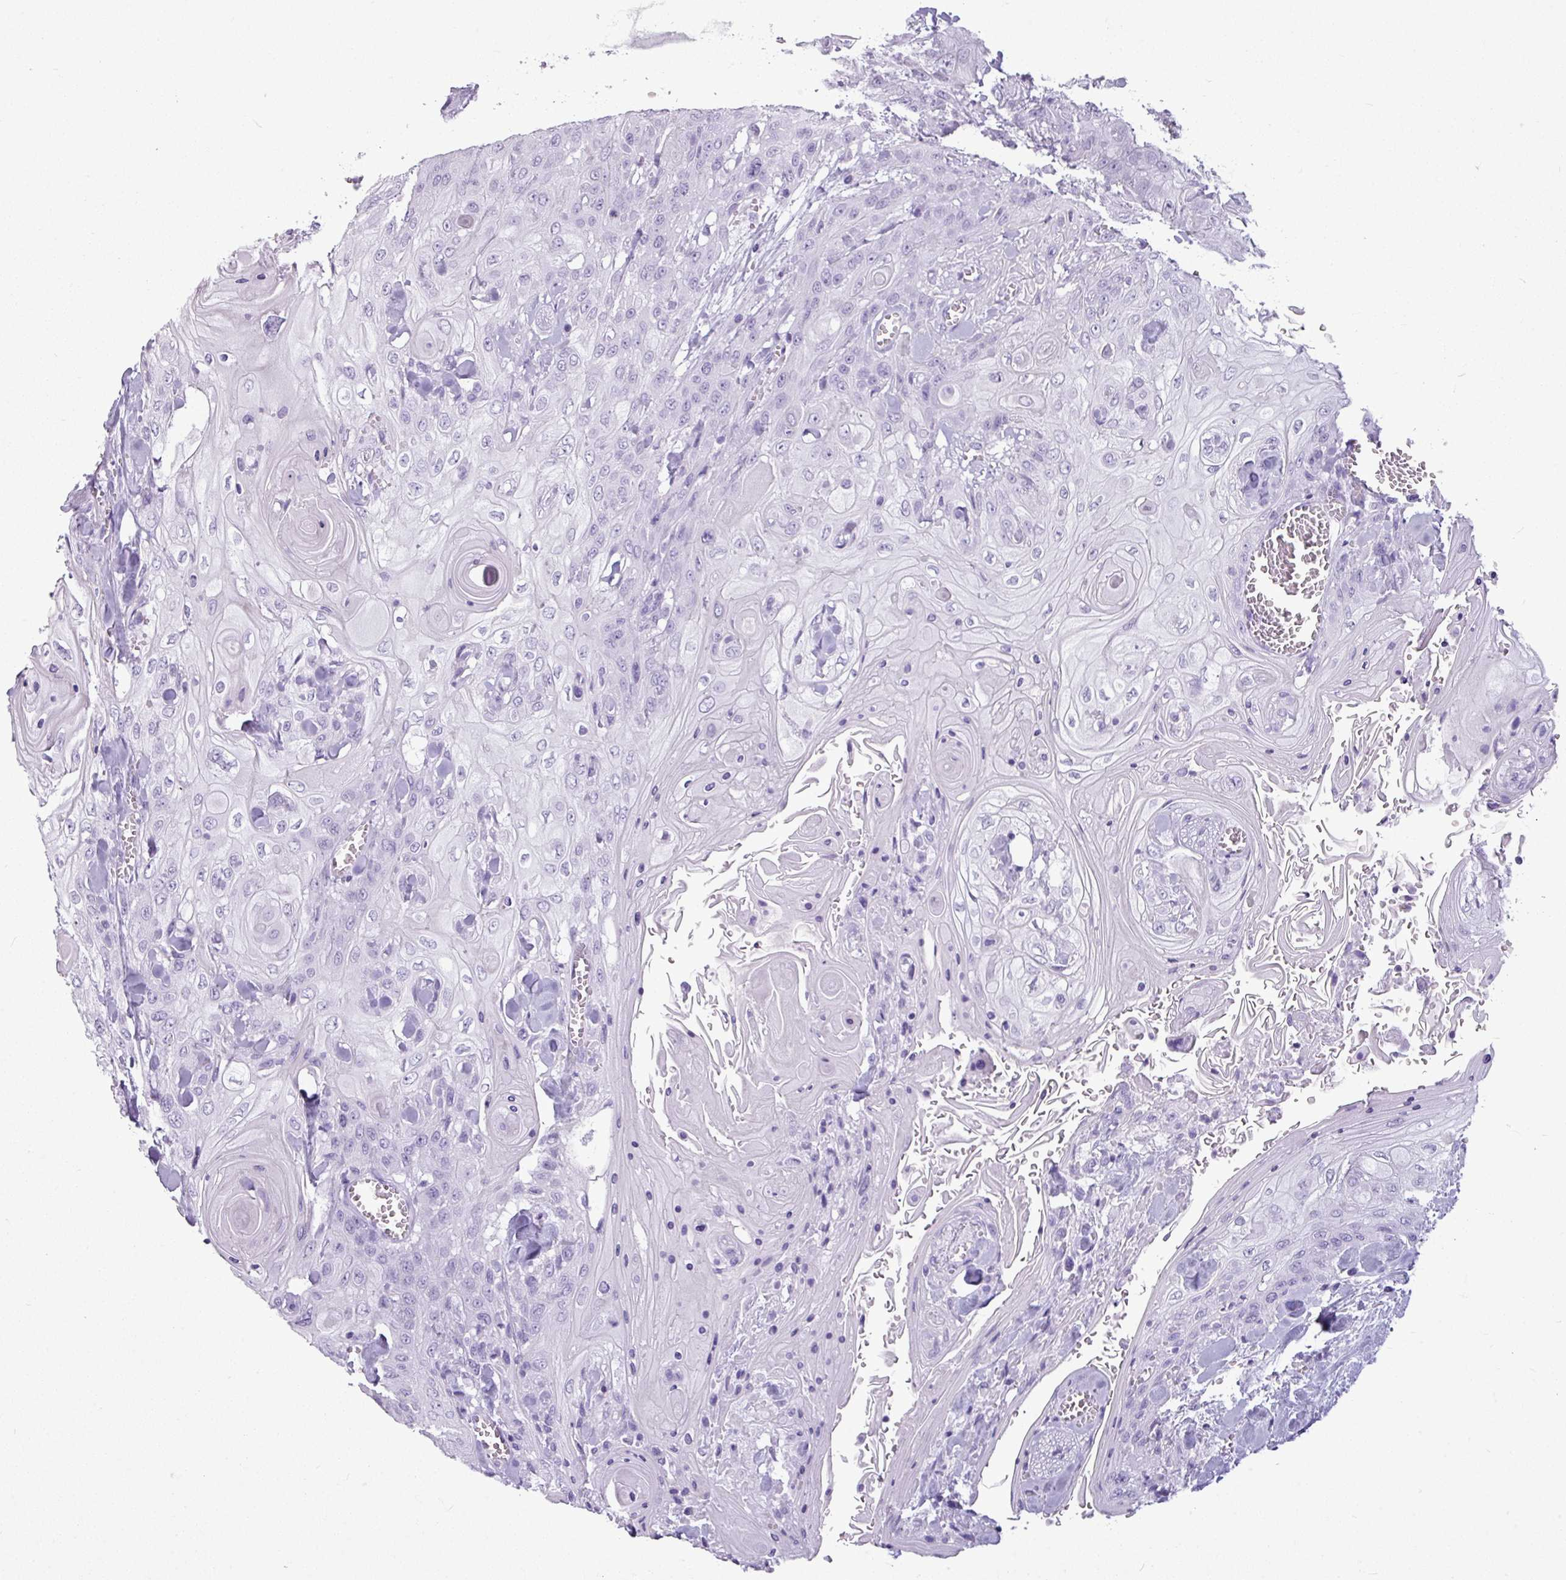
{"staining": {"intensity": "negative", "quantity": "none", "location": "none"}, "tissue": "head and neck cancer", "cell_type": "Tumor cells", "image_type": "cancer", "snomed": [{"axis": "morphology", "description": "Squamous cell carcinoma, NOS"}, {"axis": "topography", "description": "Head-Neck"}], "caption": "The immunohistochemistry (IHC) histopathology image has no significant positivity in tumor cells of squamous cell carcinoma (head and neck) tissue. (Immunohistochemistry, brightfield microscopy, high magnification).", "gene": "AMY1B", "patient": {"sex": "female", "age": 43}}